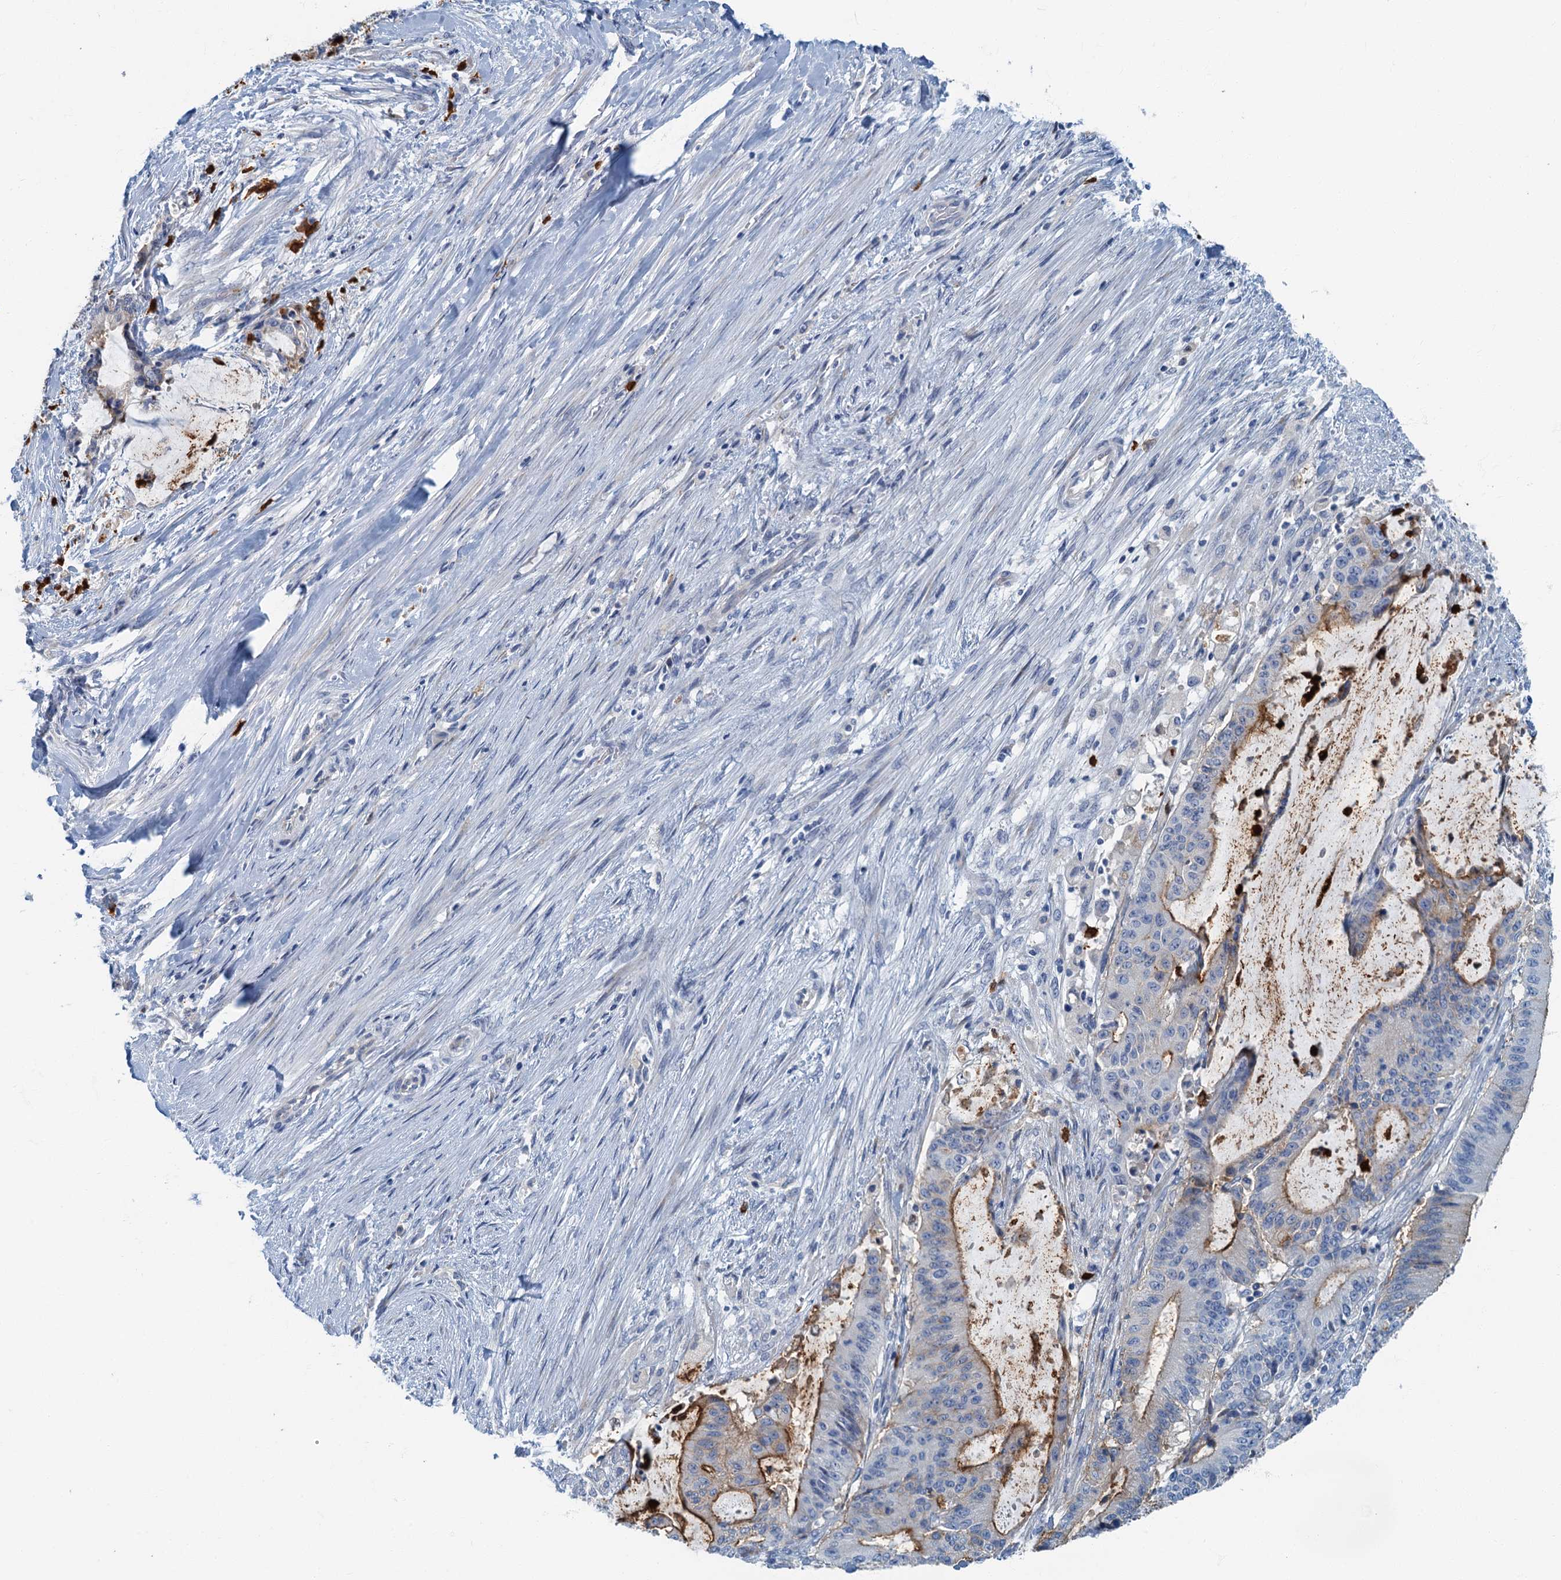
{"staining": {"intensity": "weak", "quantity": "<25%", "location": "cytoplasmic/membranous"}, "tissue": "liver cancer", "cell_type": "Tumor cells", "image_type": "cancer", "snomed": [{"axis": "morphology", "description": "Normal tissue, NOS"}, {"axis": "morphology", "description": "Cholangiocarcinoma"}, {"axis": "topography", "description": "Liver"}, {"axis": "topography", "description": "Peripheral nerve tissue"}], "caption": "Immunohistochemistry (IHC) of human liver cancer displays no positivity in tumor cells. (Stains: DAB immunohistochemistry (IHC) with hematoxylin counter stain, Microscopy: brightfield microscopy at high magnification).", "gene": "ANKDD1A", "patient": {"sex": "female", "age": 73}}